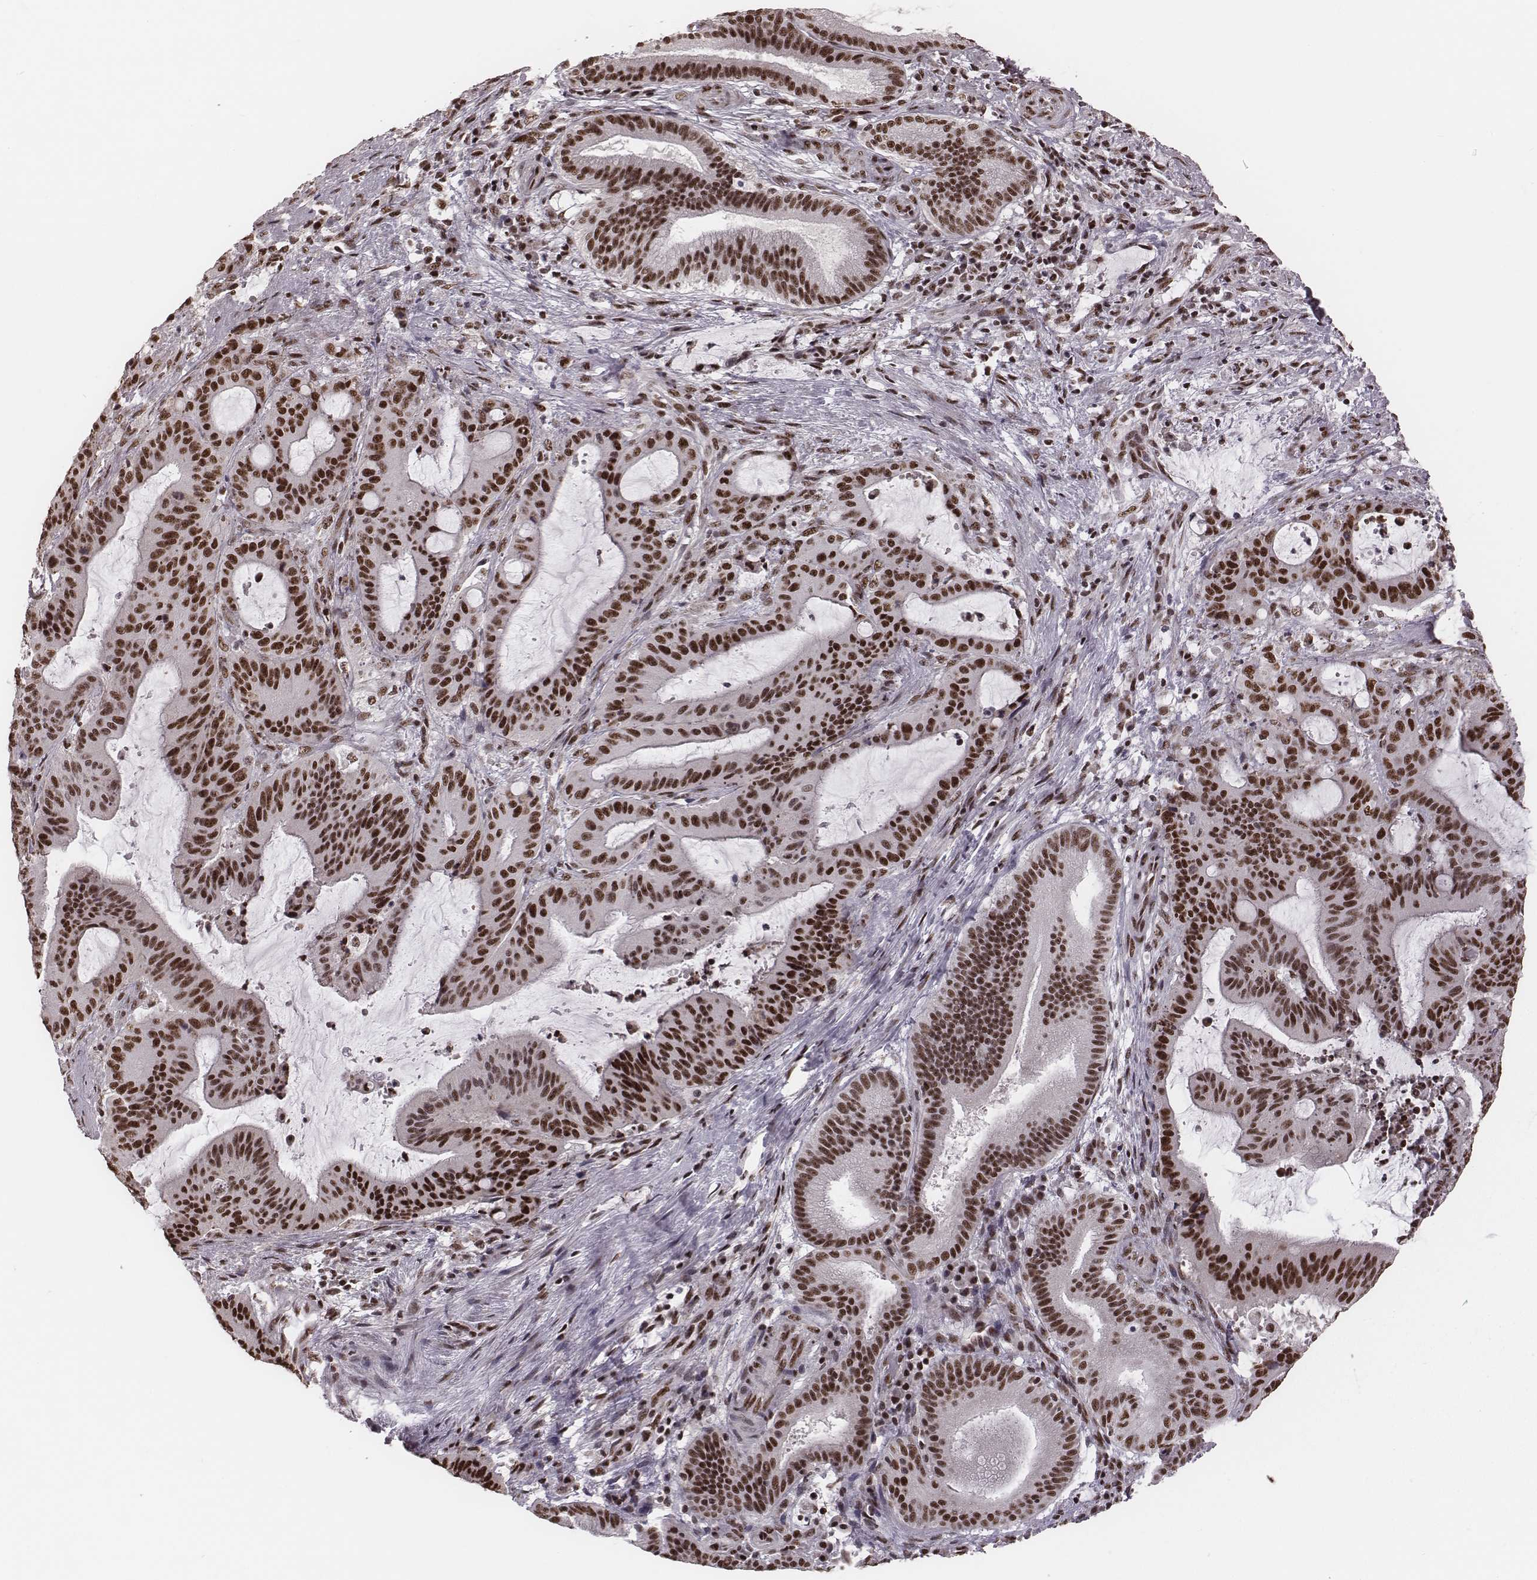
{"staining": {"intensity": "strong", "quantity": ">75%", "location": "nuclear"}, "tissue": "liver cancer", "cell_type": "Tumor cells", "image_type": "cancer", "snomed": [{"axis": "morphology", "description": "Cholangiocarcinoma"}, {"axis": "topography", "description": "Liver"}], "caption": "Immunohistochemistry of liver cancer (cholangiocarcinoma) shows high levels of strong nuclear staining in about >75% of tumor cells.", "gene": "LUC7L", "patient": {"sex": "female", "age": 73}}